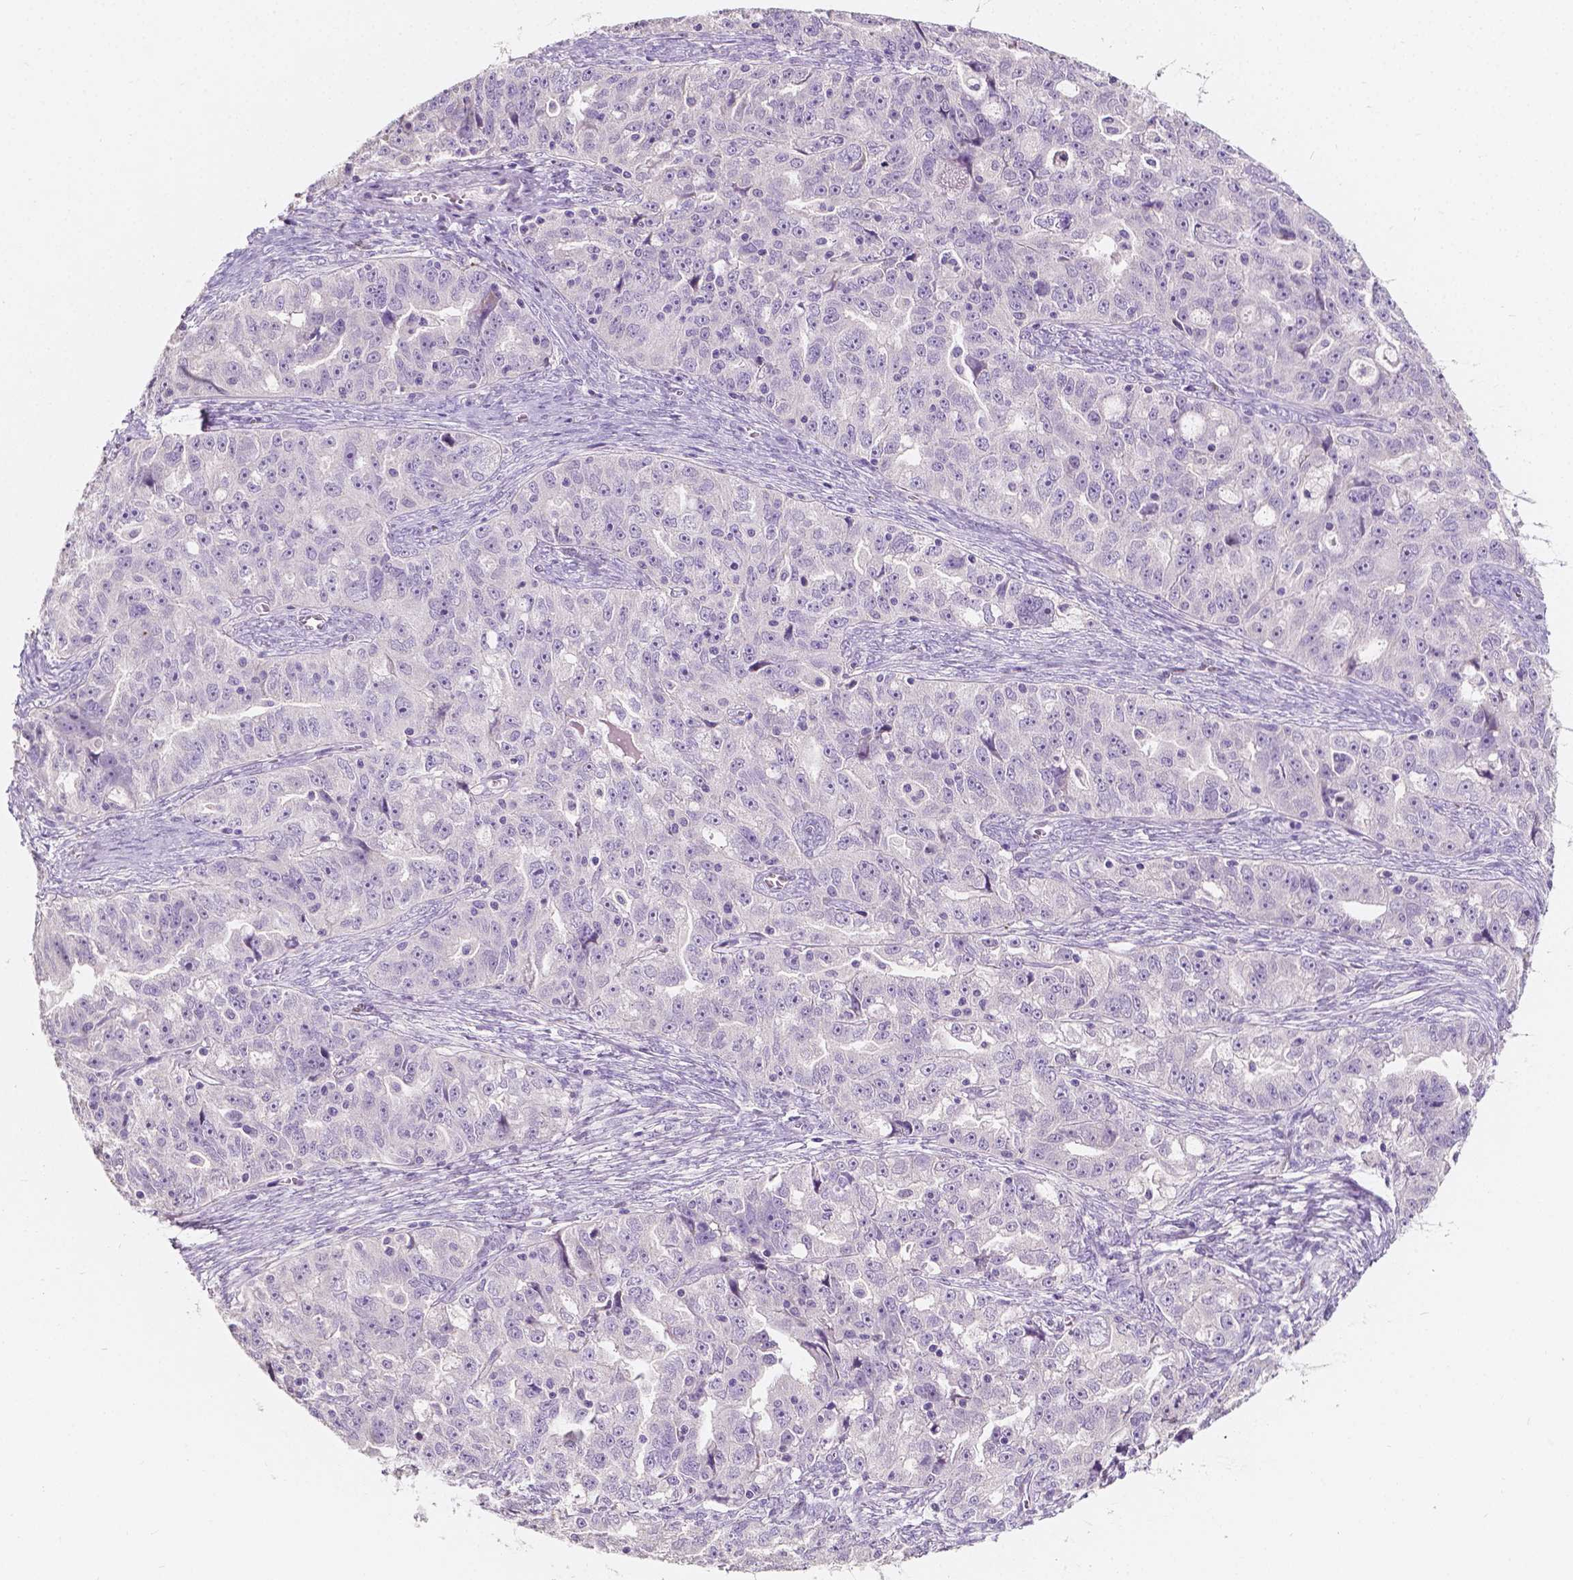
{"staining": {"intensity": "negative", "quantity": "none", "location": "none"}, "tissue": "ovarian cancer", "cell_type": "Tumor cells", "image_type": "cancer", "snomed": [{"axis": "morphology", "description": "Cystadenocarcinoma, serous, NOS"}, {"axis": "topography", "description": "Ovary"}], "caption": "There is no significant expression in tumor cells of ovarian serous cystadenocarcinoma.", "gene": "TAL1", "patient": {"sex": "female", "age": 51}}